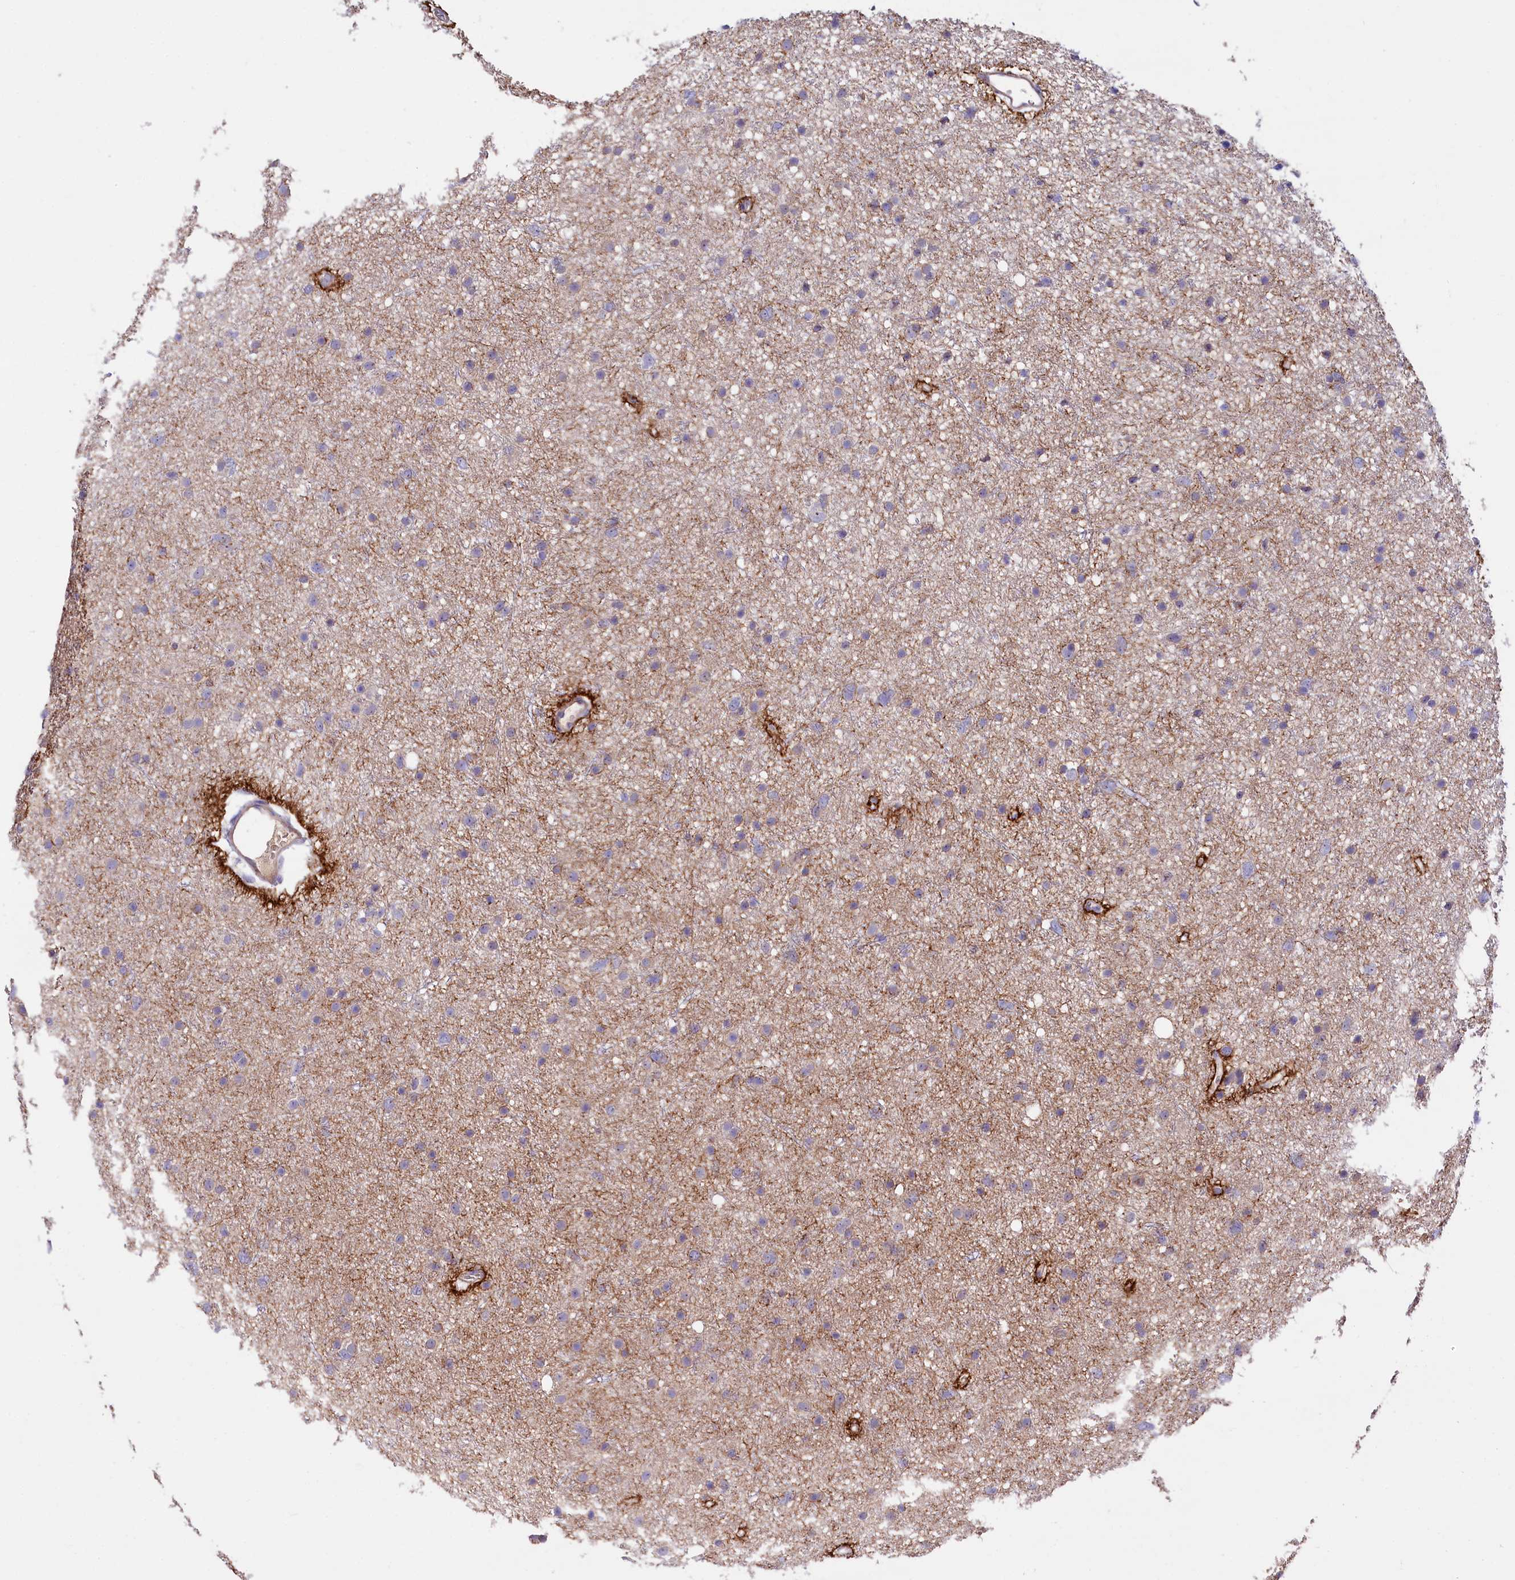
{"staining": {"intensity": "negative", "quantity": "none", "location": "none"}, "tissue": "glioma", "cell_type": "Tumor cells", "image_type": "cancer", "snomed": [{"axis": "morphology", "description": "Glioma, malignant, Low grade"}, {"axis": "topography", "description": "Cerebral cortex"}], "caption": "Tumor cells are negative for protein expression in human malignant glioma (low-grade).", "gene": "RPUSD3", "patient": {"sex": "female", "age": 39}}